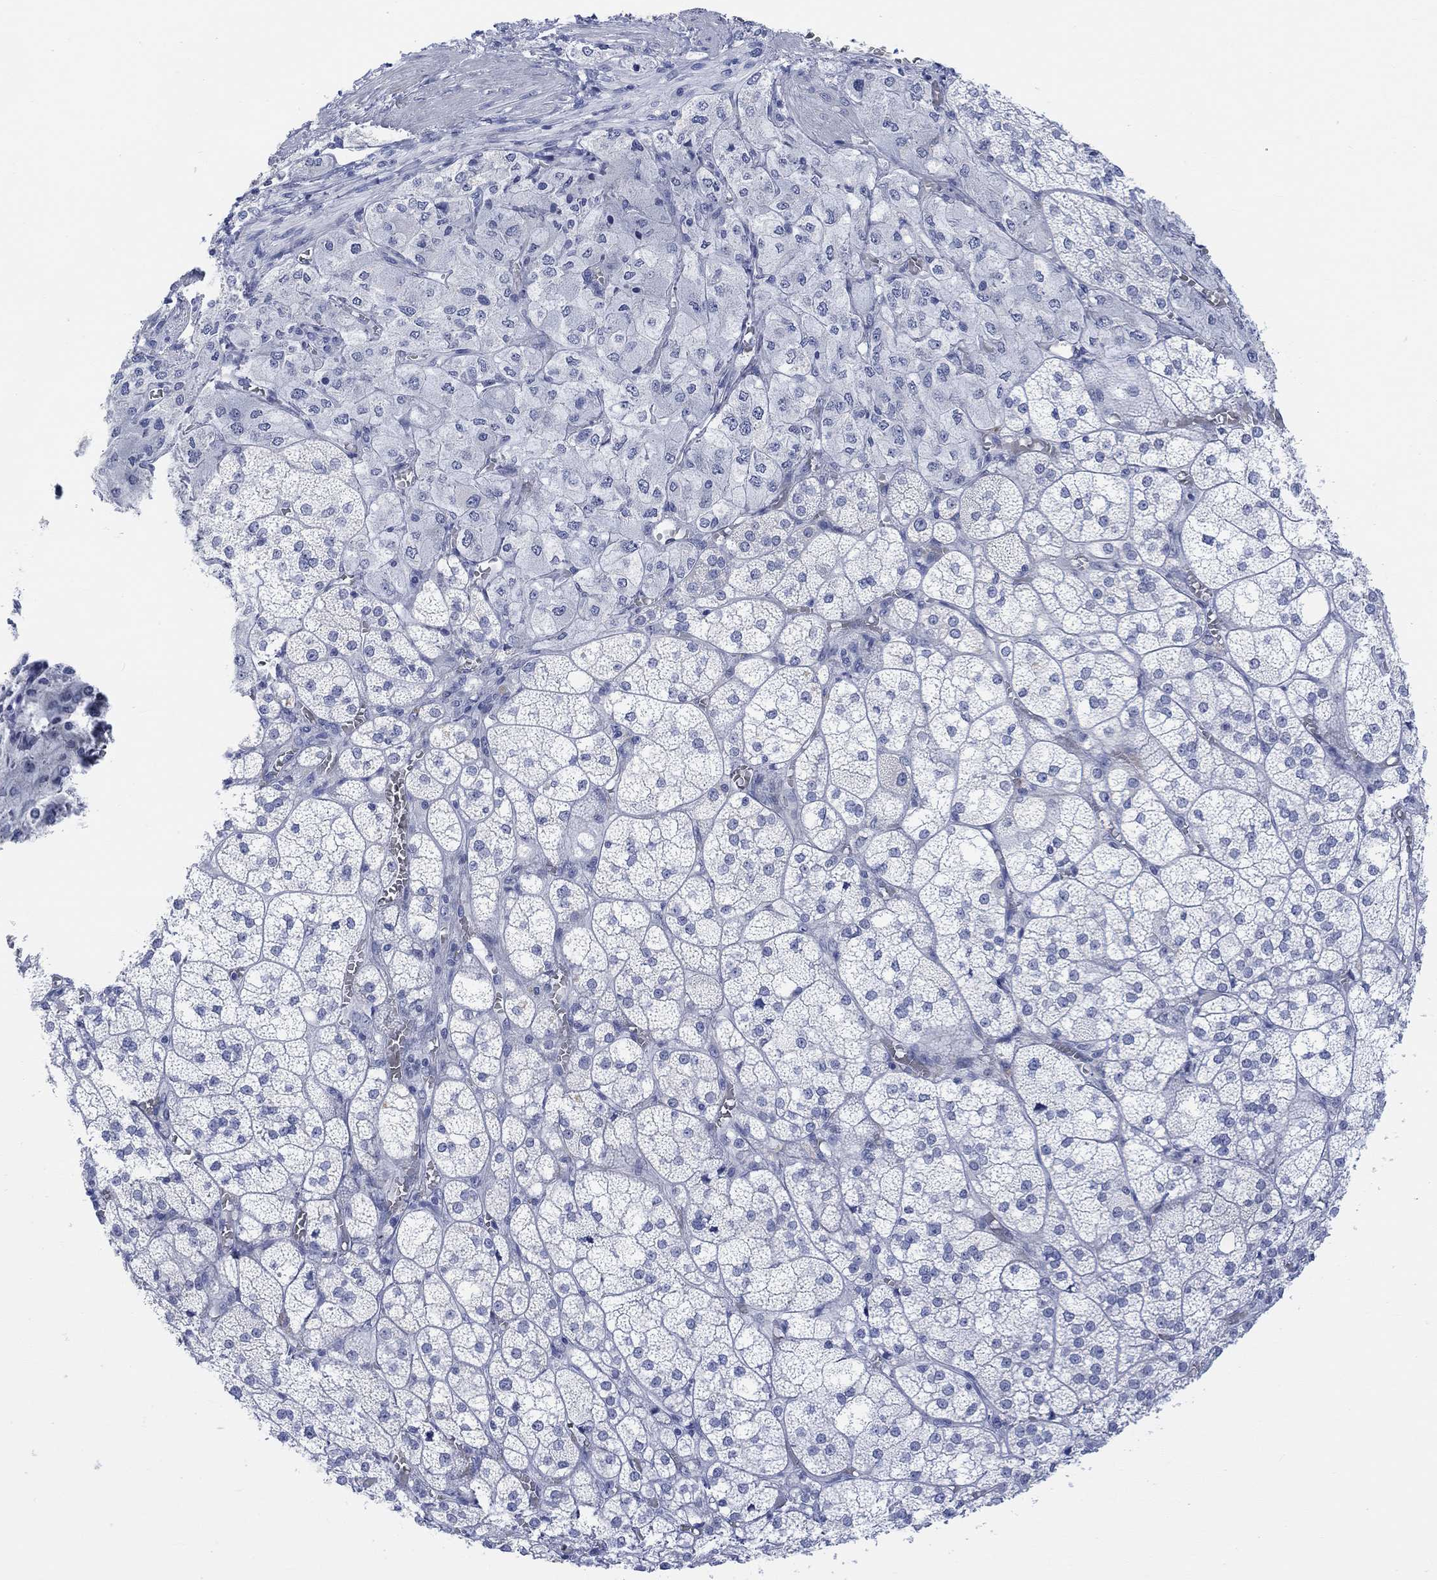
{"staining": {"intensity": "negative", "quantity": "none", "location": "none"}, "tissue": "adrenal gland", "cell_type": "Glandular cells", "image_type": "normal", "snomed": [{"axis": "morphology", "description": "Normal tissue, NOS"}, {"axis": "topography", "description": "Adrenal gland"}], "caption": "Unremarkable adrenal gland was stained to show a protein in brown. There is no significant expression in glandular cells. The staining was performed using DAB (3,3'-diaminobenzidine) to visualize the protein expression in brown, while the nuclei were stained in blue with hematoxylin (Magnification: 20x).", "gene": "AK8", "patient": {"sex": "female", "age": 60}}